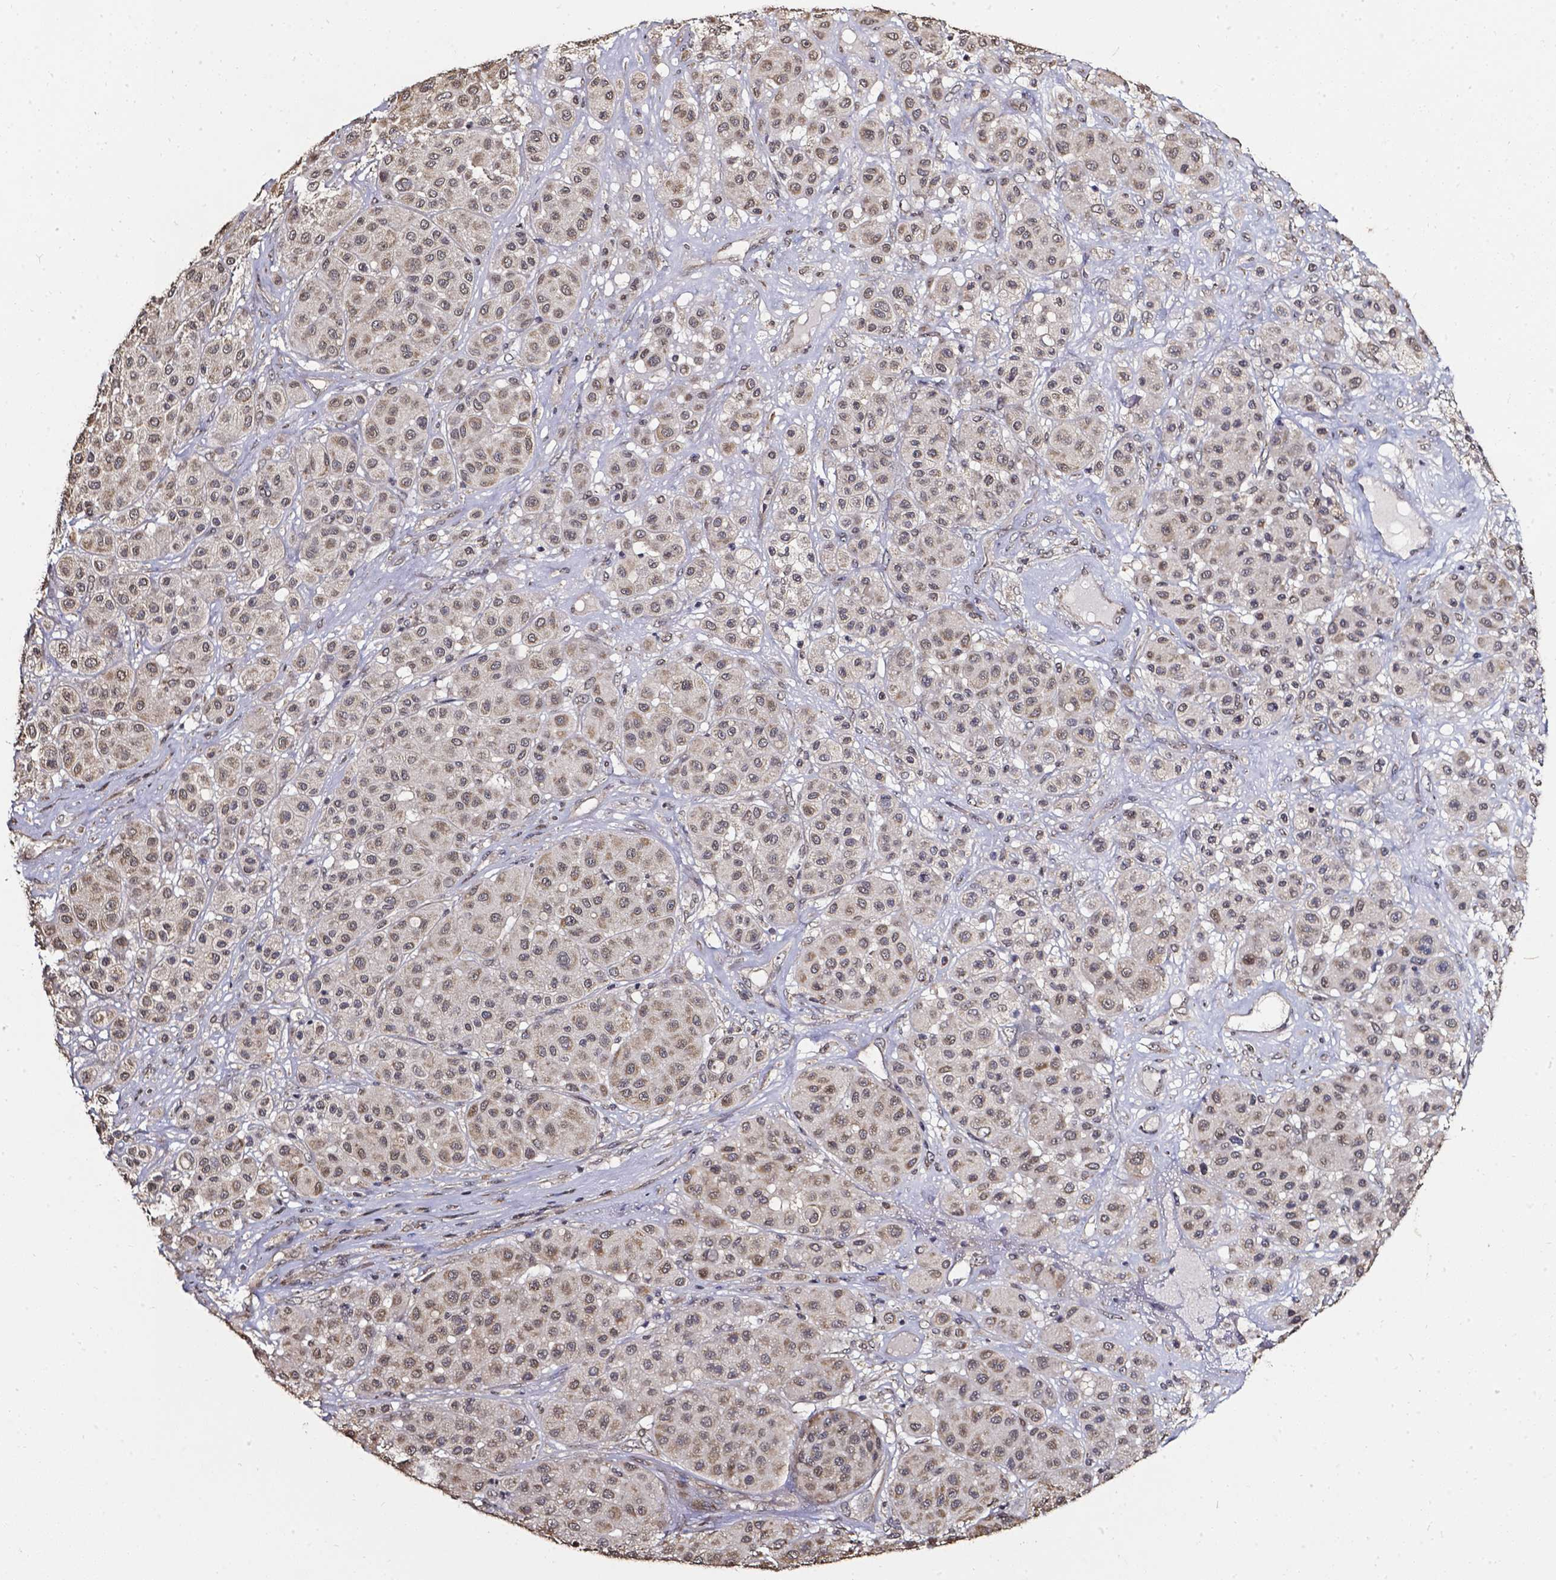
{"staining": {"intensity": "weak", "quantity": "25%-75%", "location": "cytoplasmic/membranous"}, "tissue": "melanoma", "cell_type": "Tumor cells", "image_type": "cancer", "snomed": [{"axis": "morphology", "description": "Malignant melanoma, Metastatic site"}, {"axis": "topography", "description": "Smooth muscle"}], "caption": "Melanoma stained for a protein shows weak cytoplasmic/membranous positivity in tumor cells.", "gene": "GLRA2", "patient": {"sex": "male", "age": 41}}